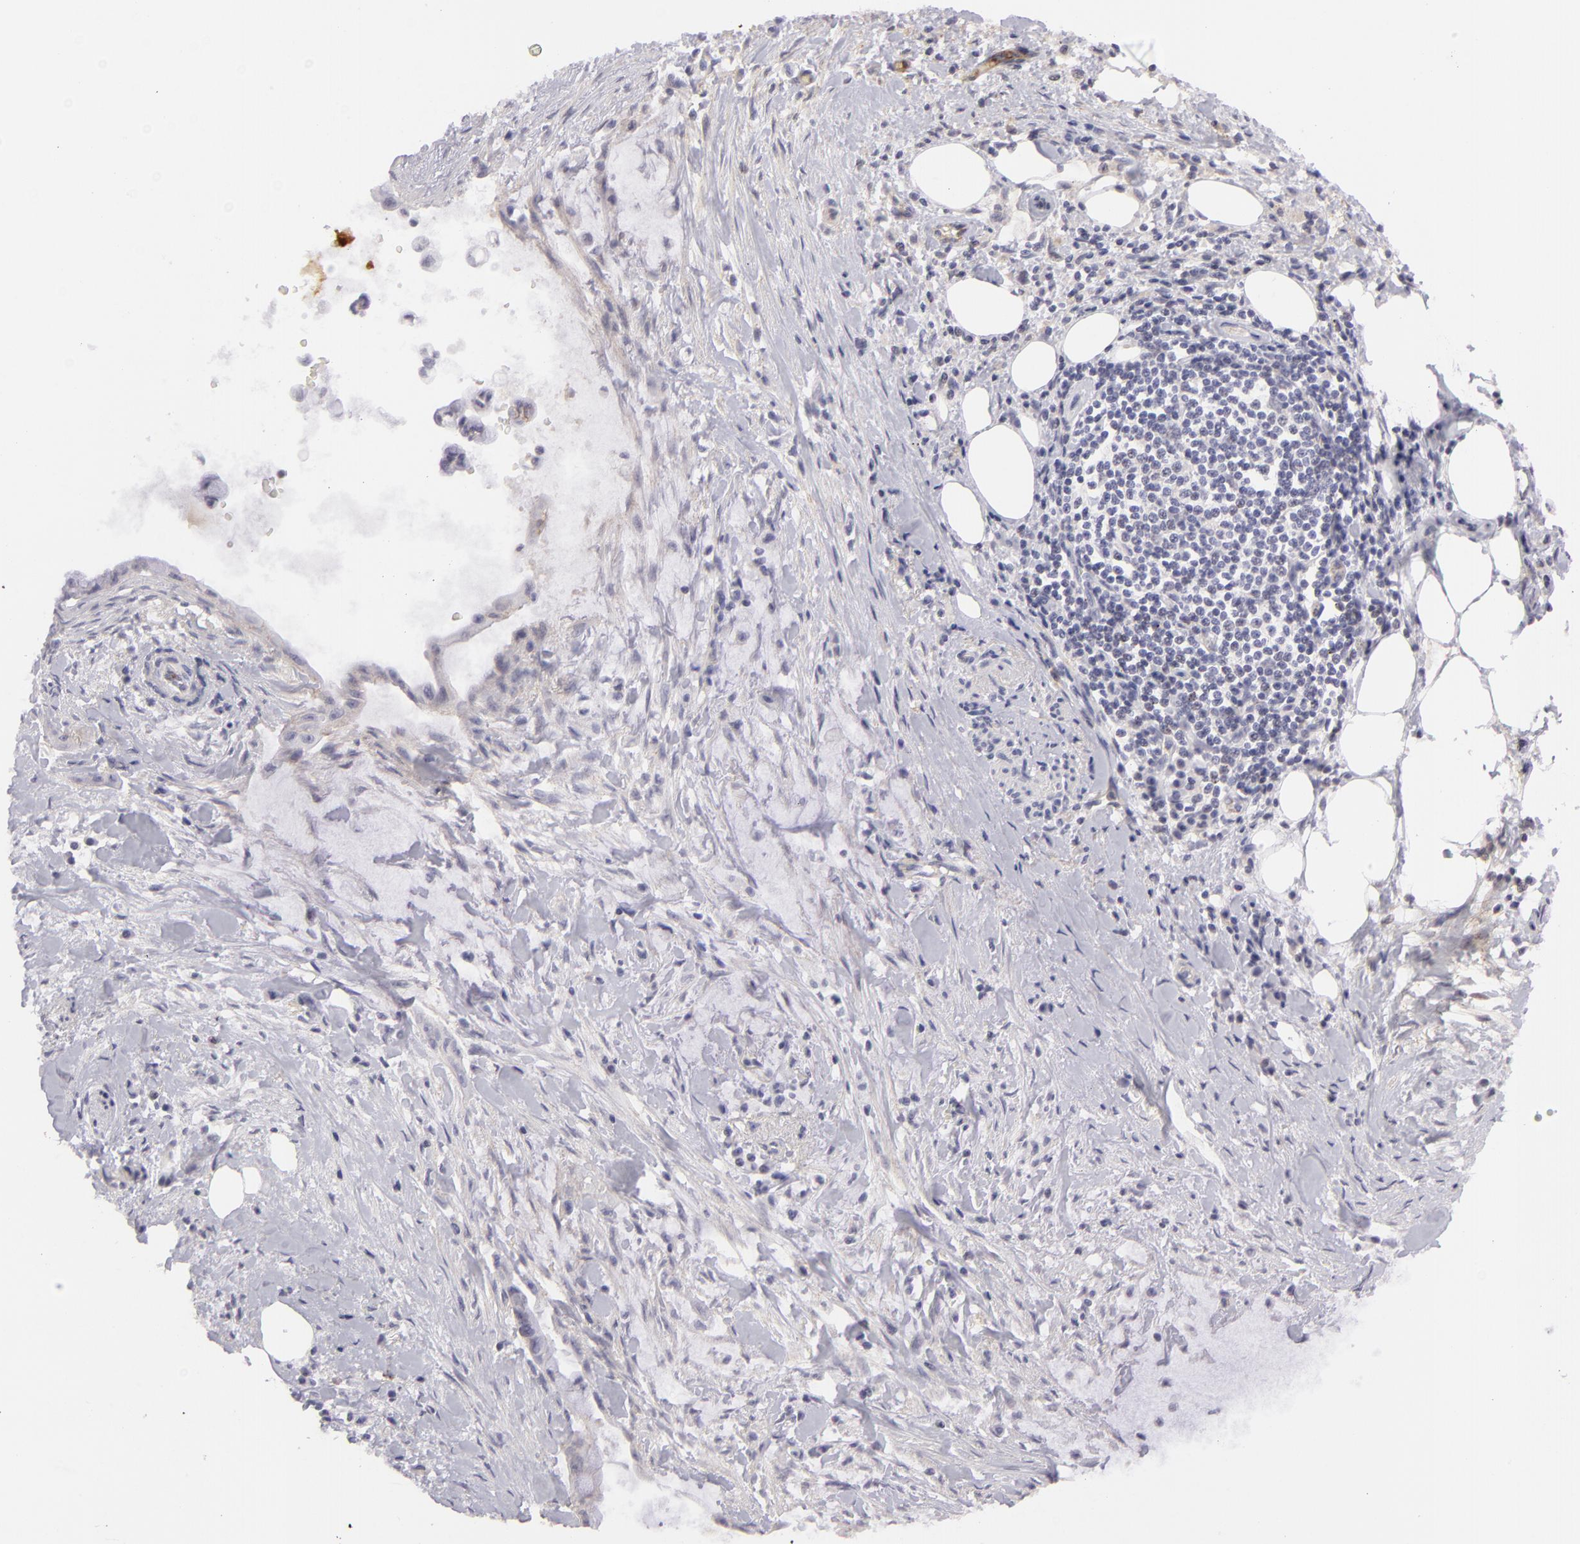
{"staining": {"intensity": "negative", "quantity": "none", "location": "none"}, "tissue": "pancreatic cancer", "cell_type": "Tumor cells", "image_type": "cancer", "snomed": [{"axis": "morphology", "description": "Adenocarcinoma, NOS"}, {"axis": "topography", "description": "Pancreas"}], "caption": "IHC of human adenocarcinoma (pancreatic) displays no positivity in tumor cells.", "gene": "CTNNB1", "patient": {"sex": "male", "age": 59}}